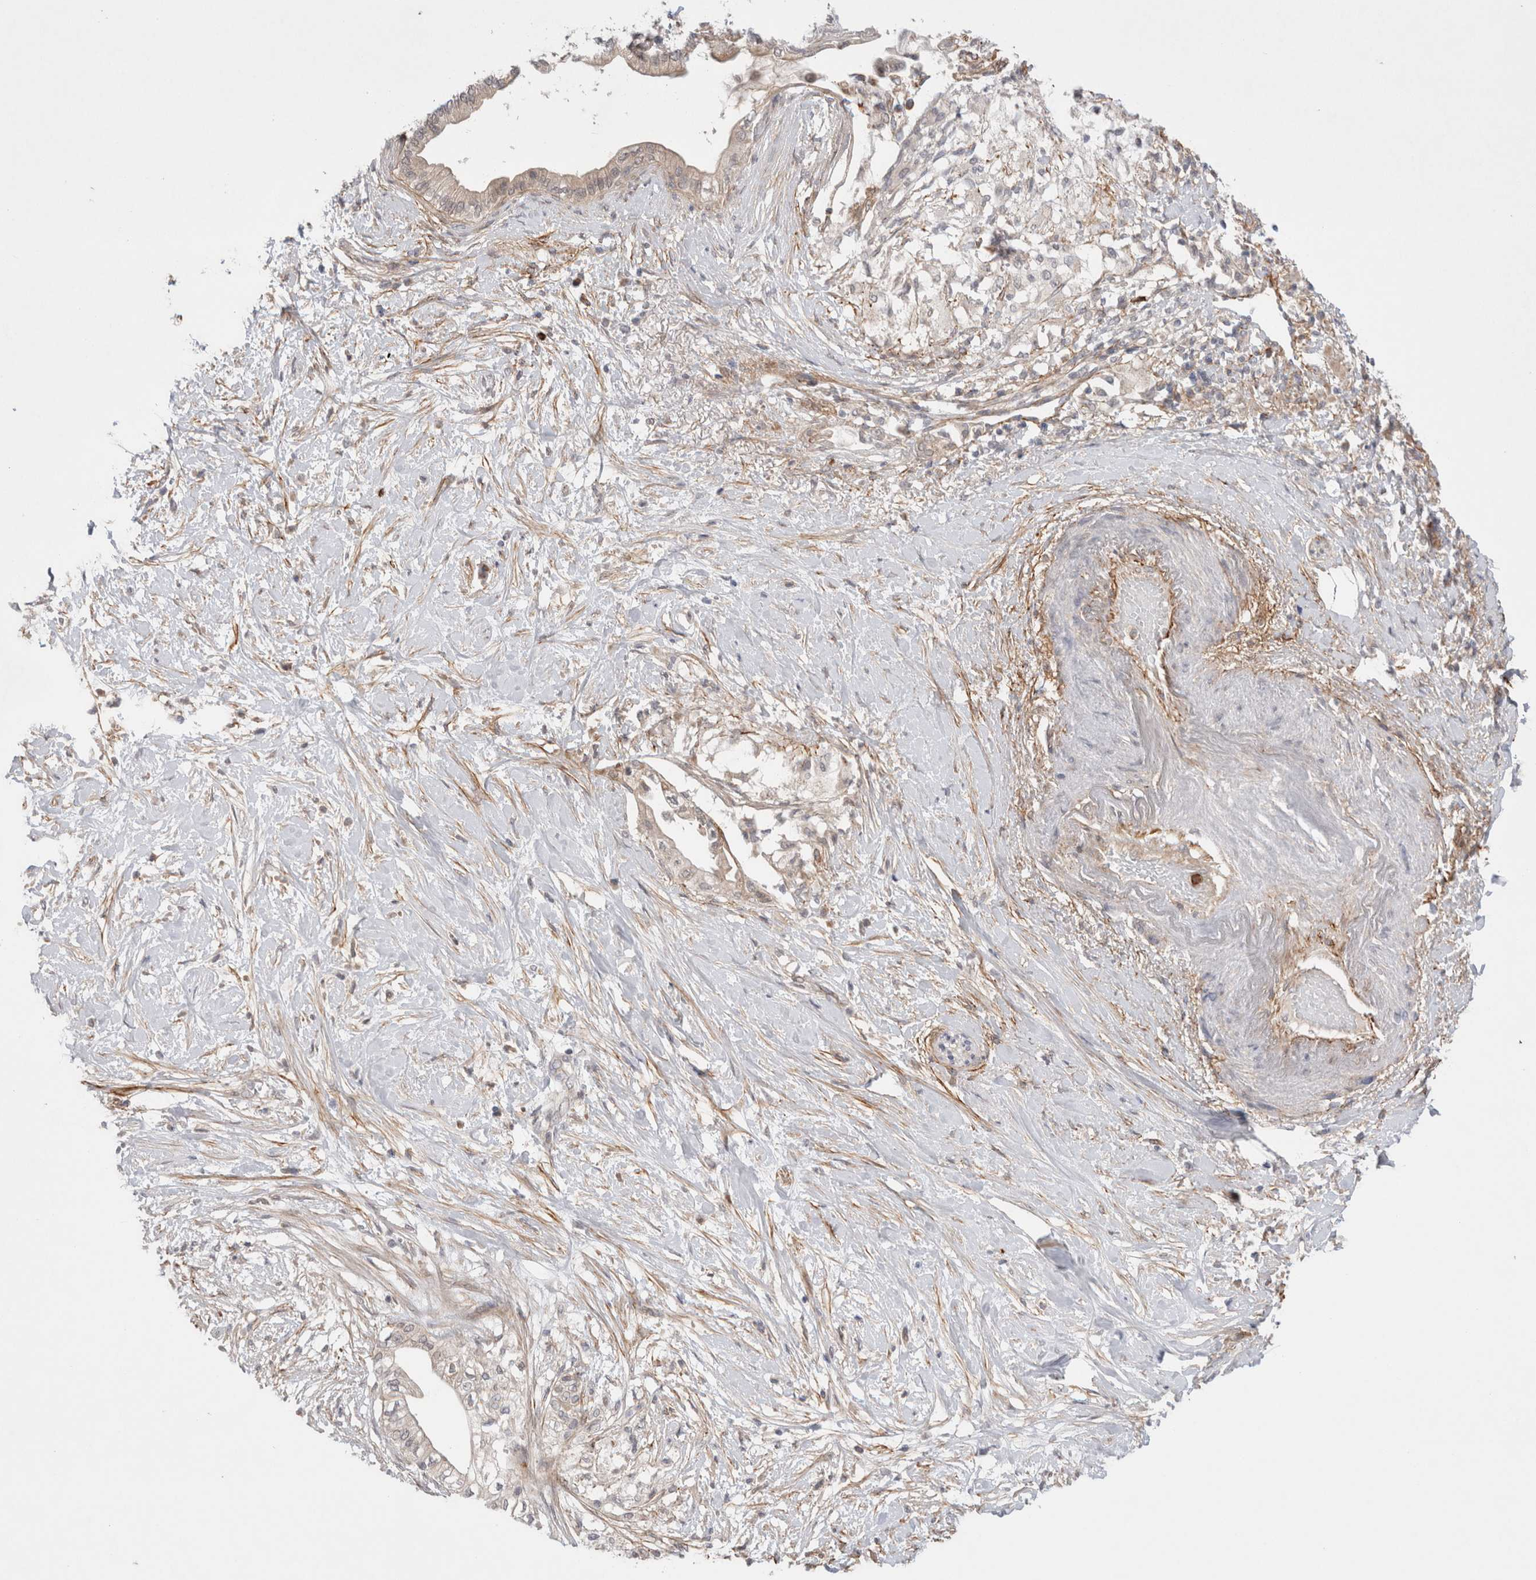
{"staining": {"intensity": "negative", "quantity": "none", "location": "none"}, "tissue": "pancreatic cancer", "cell_type": "Tumor cells", "image_type": "cancer", "snomed": [{"axis": "morphology", "description": "Normal tissue, NOS"}, {"axis": "morphology", "description": "Adenocarcinoma, NOS"}, {"axis": "topography", "description": "Pancreas"}, {"axis": "topography", "description": "Duodenum"}], "caption": "Pancreatic cancer (adenocarcinoma) was stained to show a protein in brown. There is no significant expression in tumor cells.", "gene": "GSDMB", "patient": {"sex": "female", "age": 60}}